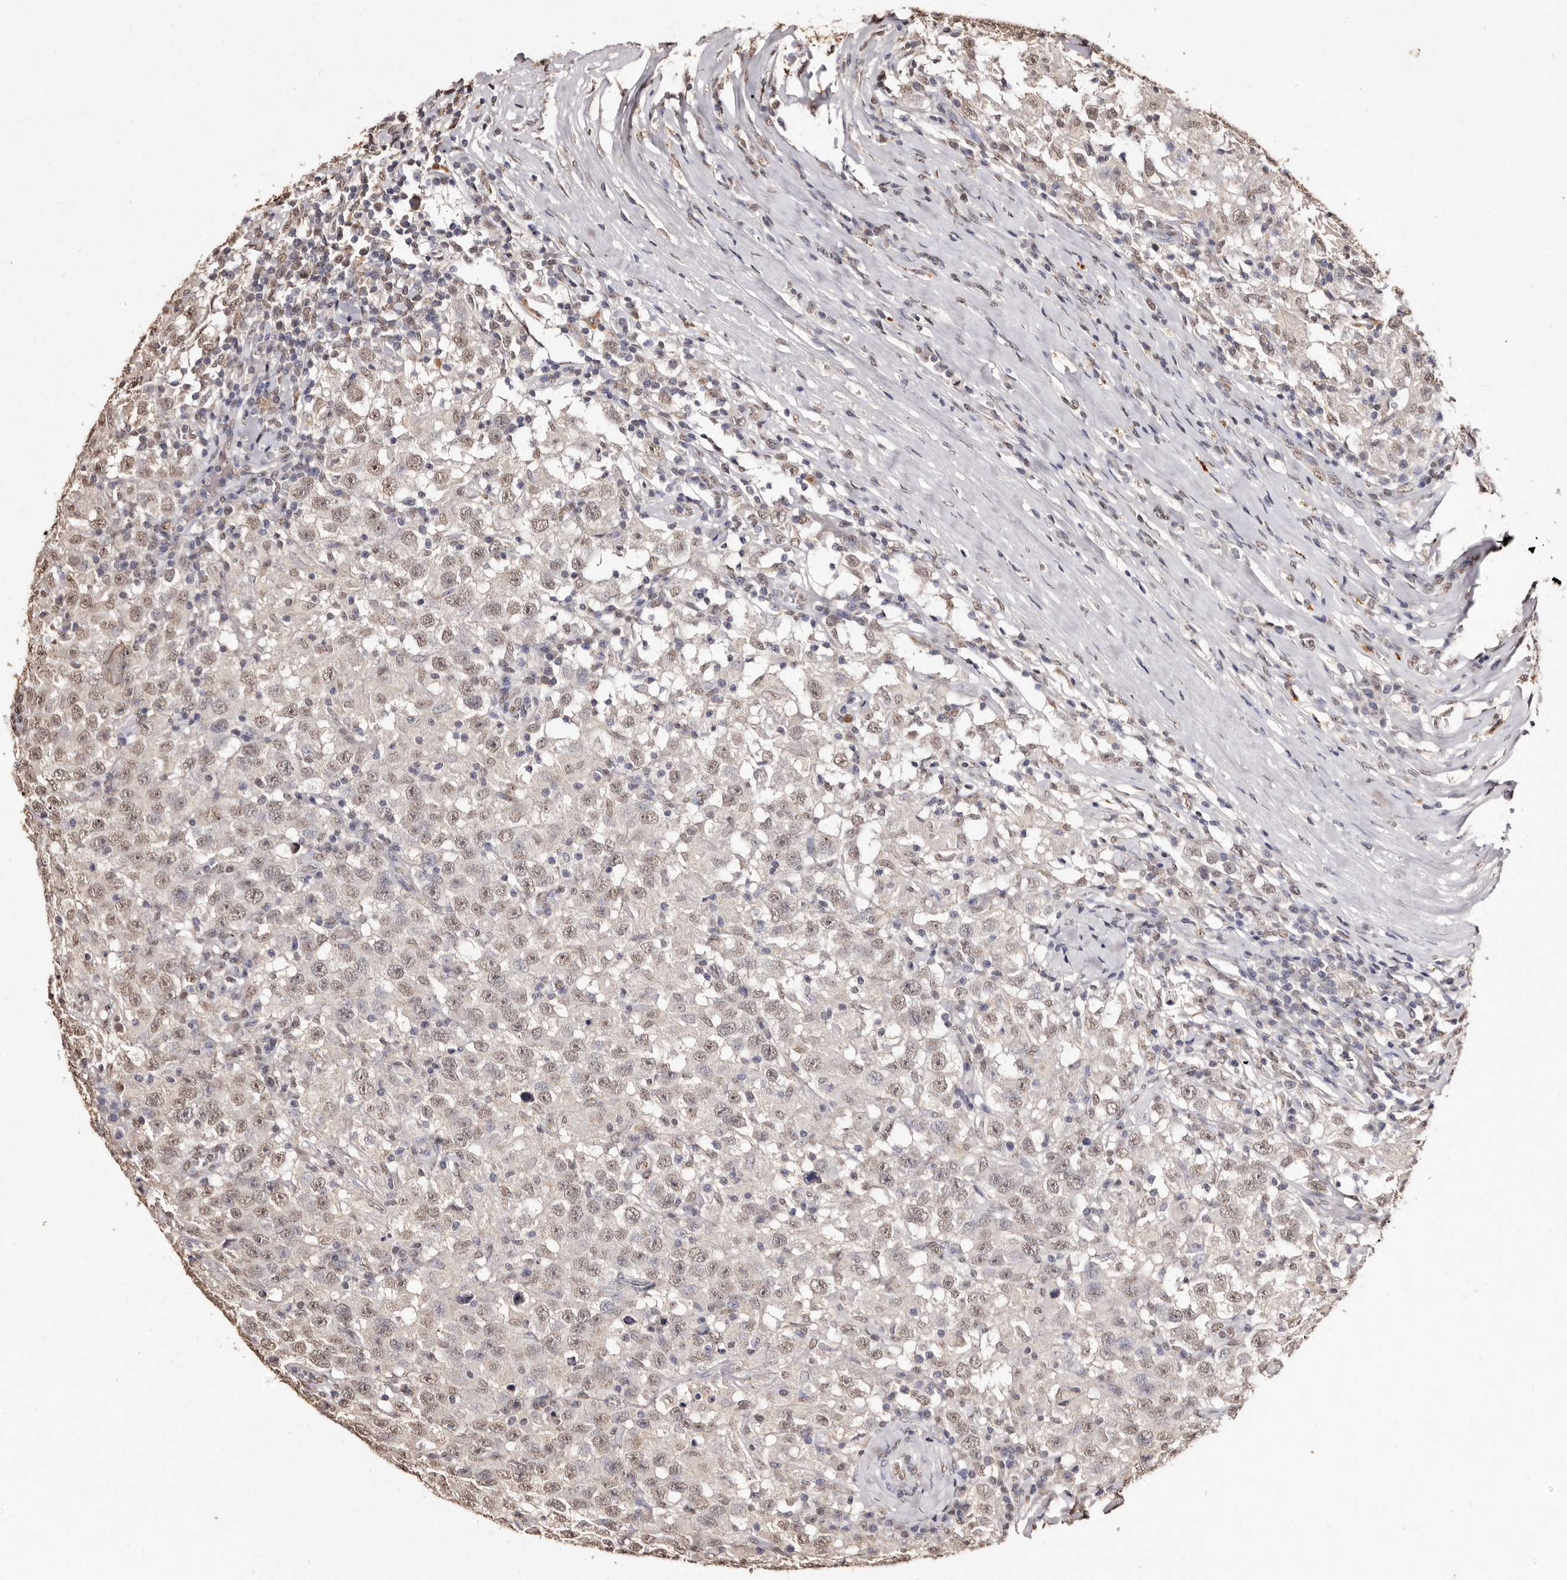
{"staining": {"intensity": "weak", "quantity": ">75%", "location": "nuclear"}, "tissue": "testis cancer", "cell_type": "Tumor cells", "image_type": "cancer", "snomed": [{"axis": "morphology", "description": "Seminoma, NOS"}, {"axis": "topography", "description": "Testis"}], "caption": "Immunohistochemistry of testis seminoma demonstrates low levels of weak nuclear positivity in approximately >75% of tumor cells.", "gene": "ERBB4", "patient": {"sex": "male", "age": 41}}